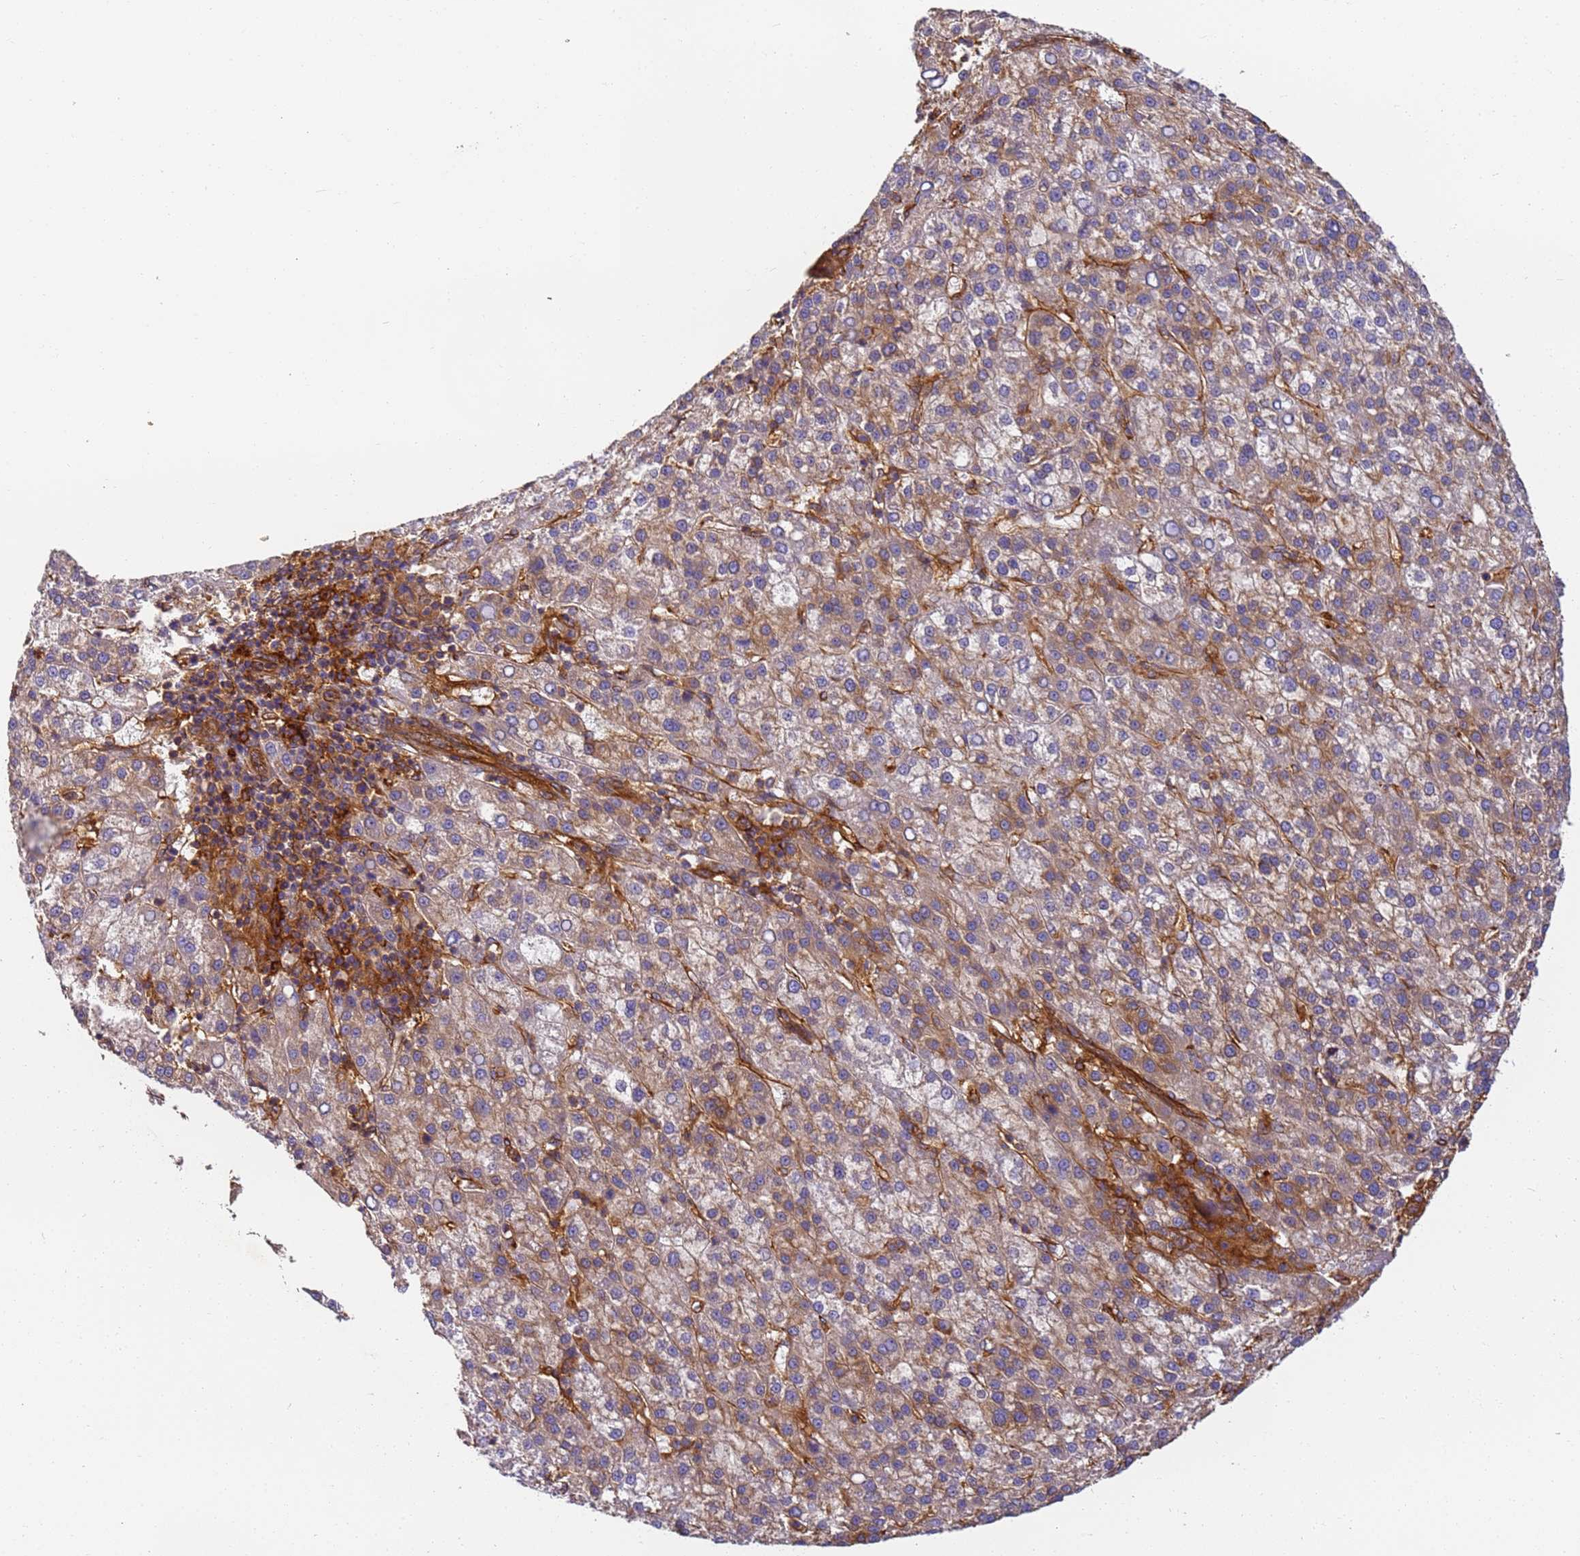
{"staining": {"intensity": "weak", "quantity": "25%-75%", "location": "cytoplasmic/membranous"}, "tissue": "liver cancer", "cell_type": "Tumor cells", "image_type": "cancer", "snomed": [{"axis": "morphology", "description": "Carcinoma, Hepatocellular, NOS"}, {"axis": "topography", "description": "Liver"}], "caption": "A photomicrograph of human liver cancer stained for a protein shows weak cytoplasmic/membranous brown staining in tumor cells.", "gene": "DYNC1I2", "patient": {"sex": "female", "age": 58}}